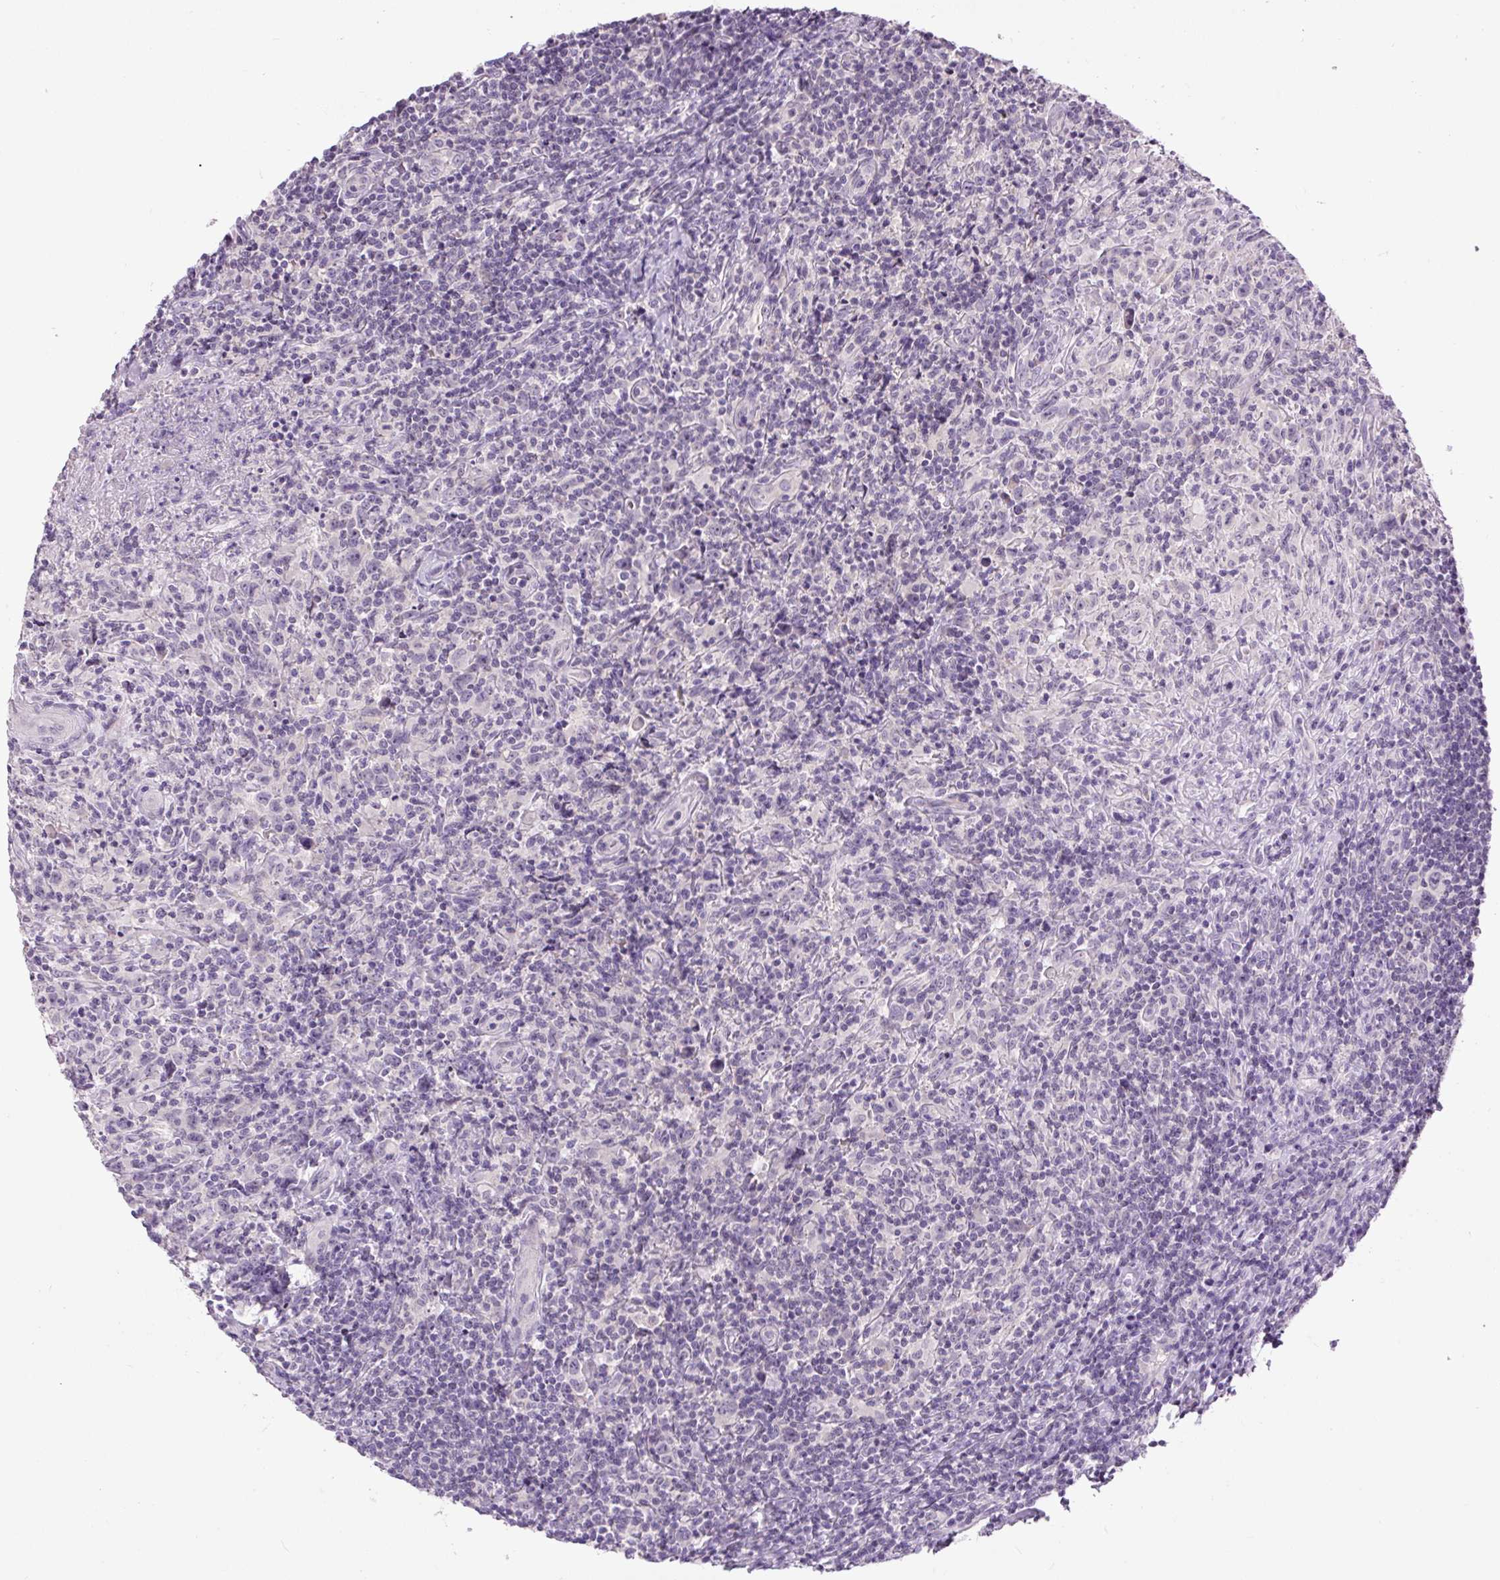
{"staining": {"intensity": "negative", "quantity": "none", "location": "none"}, "tissue": "lymphoma", "cell_type": "Tumor cells", "image_type": "cancer", "snomed": [{"axis": "morphology", "description": "Hodgkin's disease, NOS"}, {"axis": "topography", "description": "Lymph node"}], "caption": "There is no significant expression in tumor cells of lymphoma. The staining is performed using DAB brown chromogen with nuclei counter-stained in using hematoxylin.", "gene": "FABP7", "patient": {"sex": "female", "age": 18}}